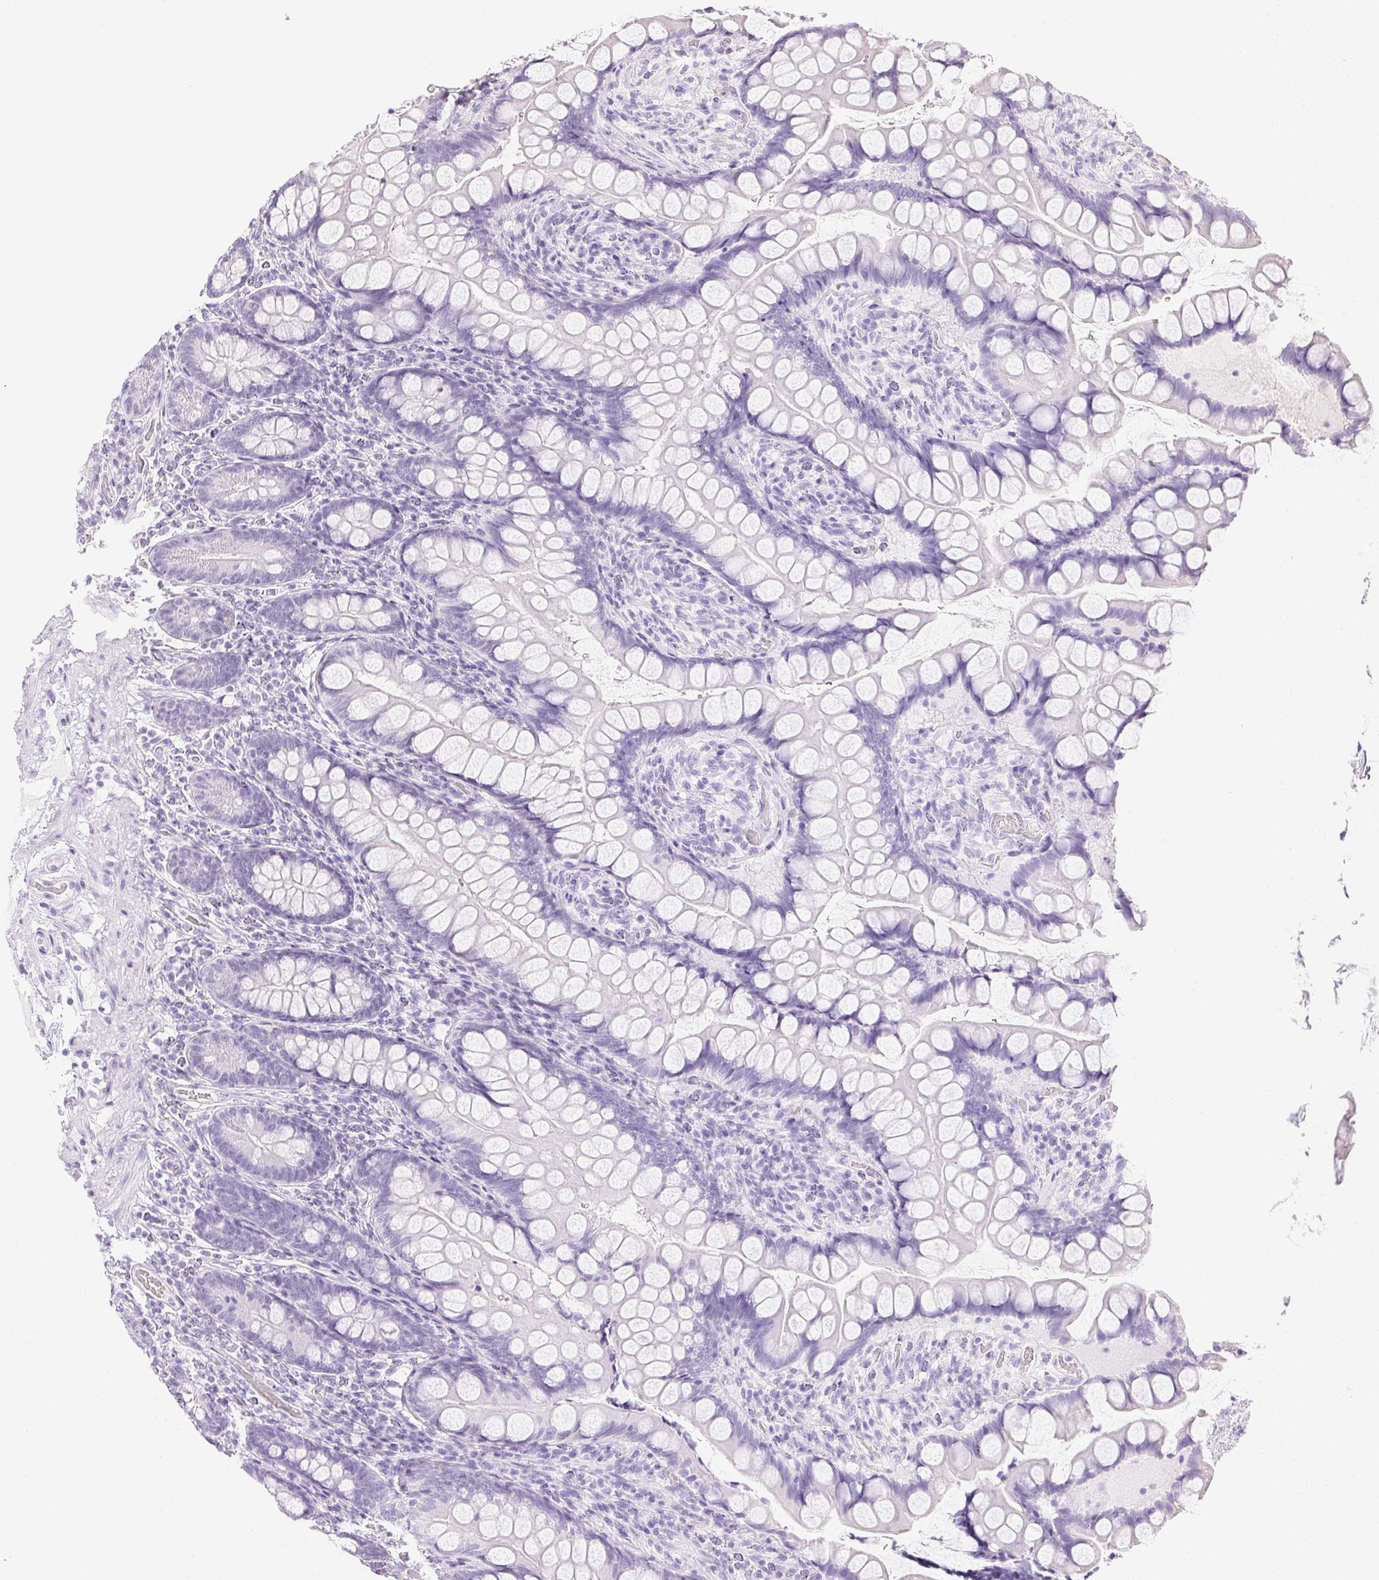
{"staining": {"intensity": "negative", "quantity": "none", "location": "none"}, "tissue": "small intestine", "cell_type": "Glandular cells", "image_type": "normal", "snomed": [{"axis": "morphology", "description": "Normal tissue, NOS"}, {"axis": "topography", "description": "Small intestine"}], "caption": "Glandular cells show no significant protein expression in unremarkable small intestine. (DAB (3,3'-diaminobenzidine) IHC visualized using brightfield microscopy, high magnification).", "gene": "ATP6V1G3", "patient": {"sex": "male", "age": 70}}